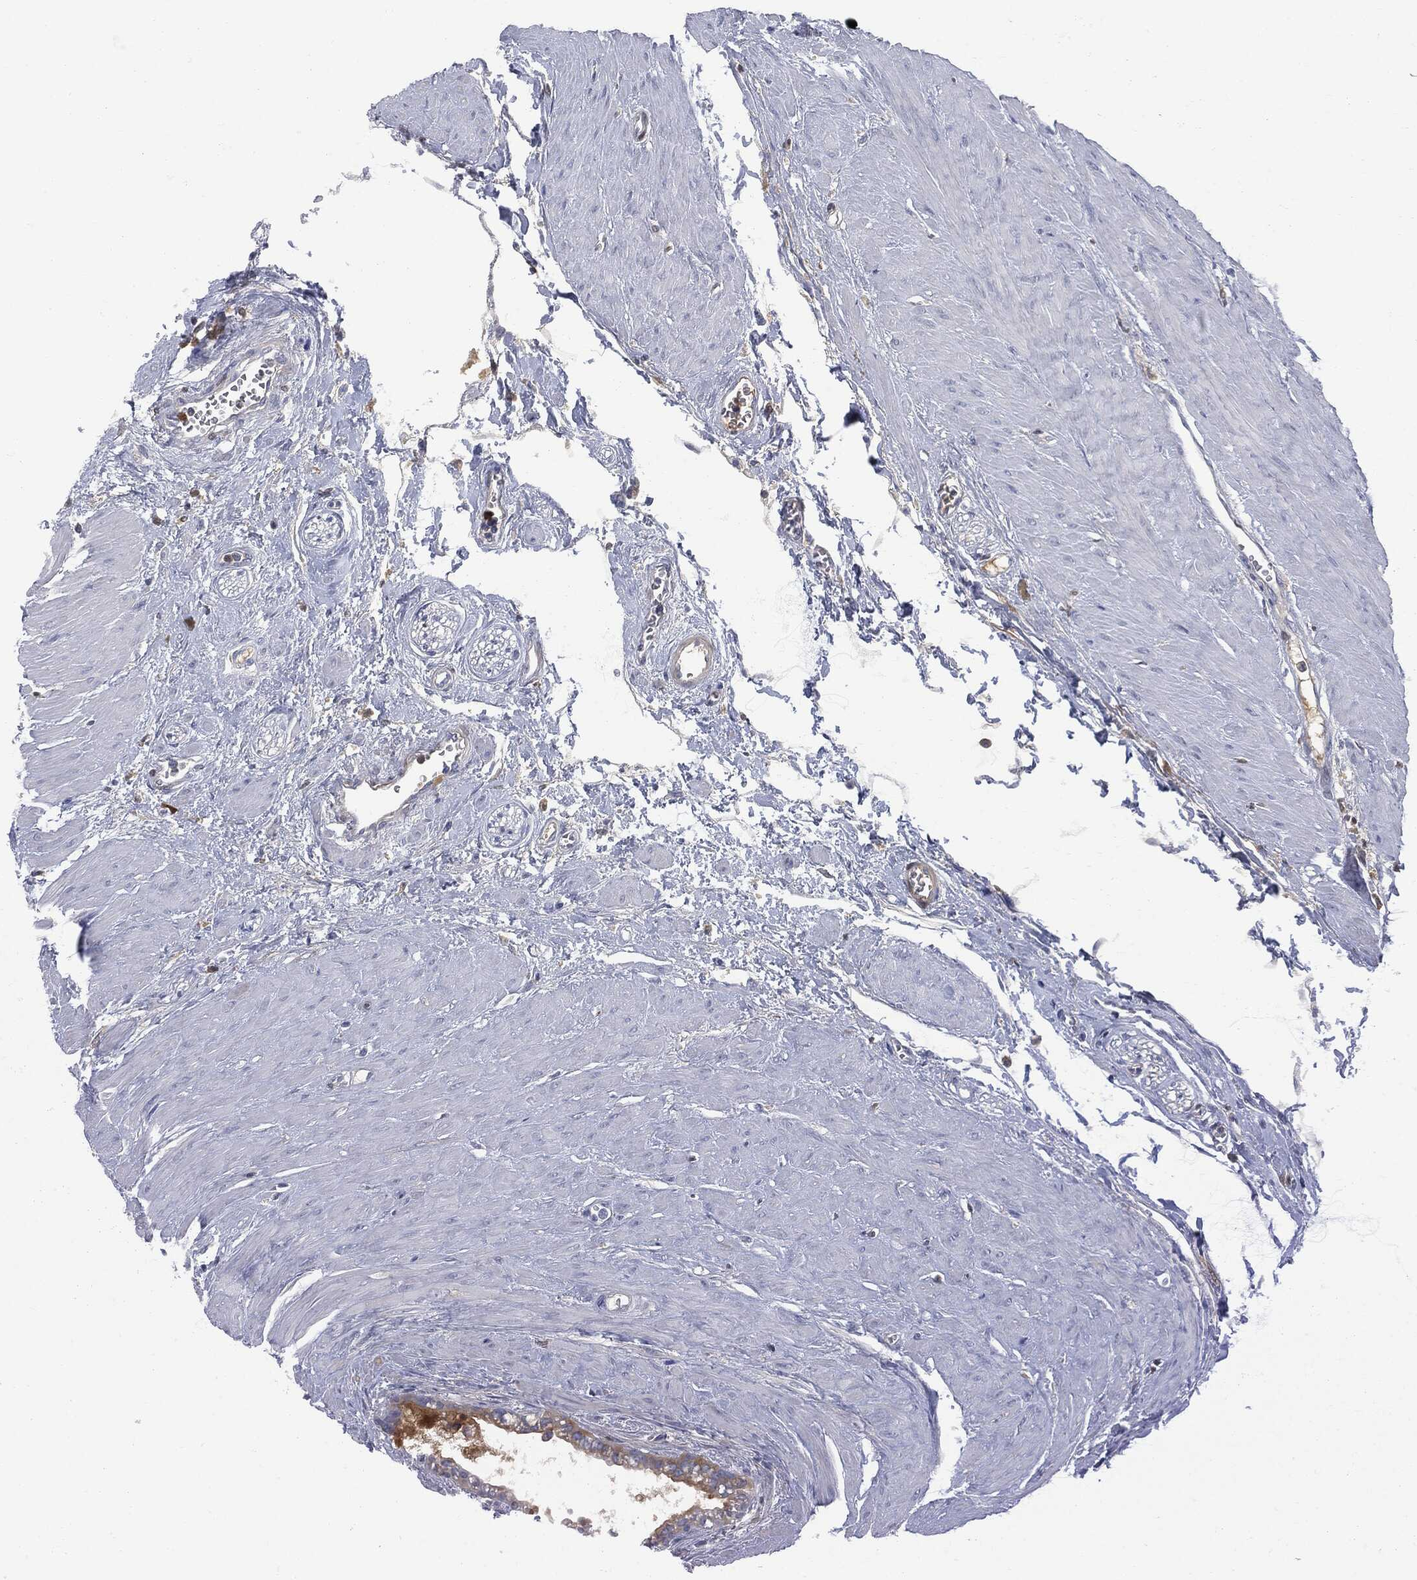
{"staining": {"intensity": "negative", "quantity": "none", "location": "none"}, "tissue": "seminal vesicle", "cell_type": "Glandular cells", "image_type": "normal", "snomed": [{"axis": "morphology", "description": "Normal tissue, NOS"}, {"axis": "morphology", "description": "Urothelial carcinoma, NOS"}, {"axis": "topography", "description": "Urinary bladder"}, {"axis": "topography", "description": "Seminal veicle"}], "caption": "Immunohistochemistry micrograph of normal seminal vesicle: human seminal vesicle stained with DAB (3,3'-diaminobenzidine) displays no significant protein expression in glandular cells. (DAB (3,3'-diaminobenzidine) IHC visualized using brightfield microscopy, high magnification).", "gene": "BTK", "patient": {"sex": "male", "age": 76}}